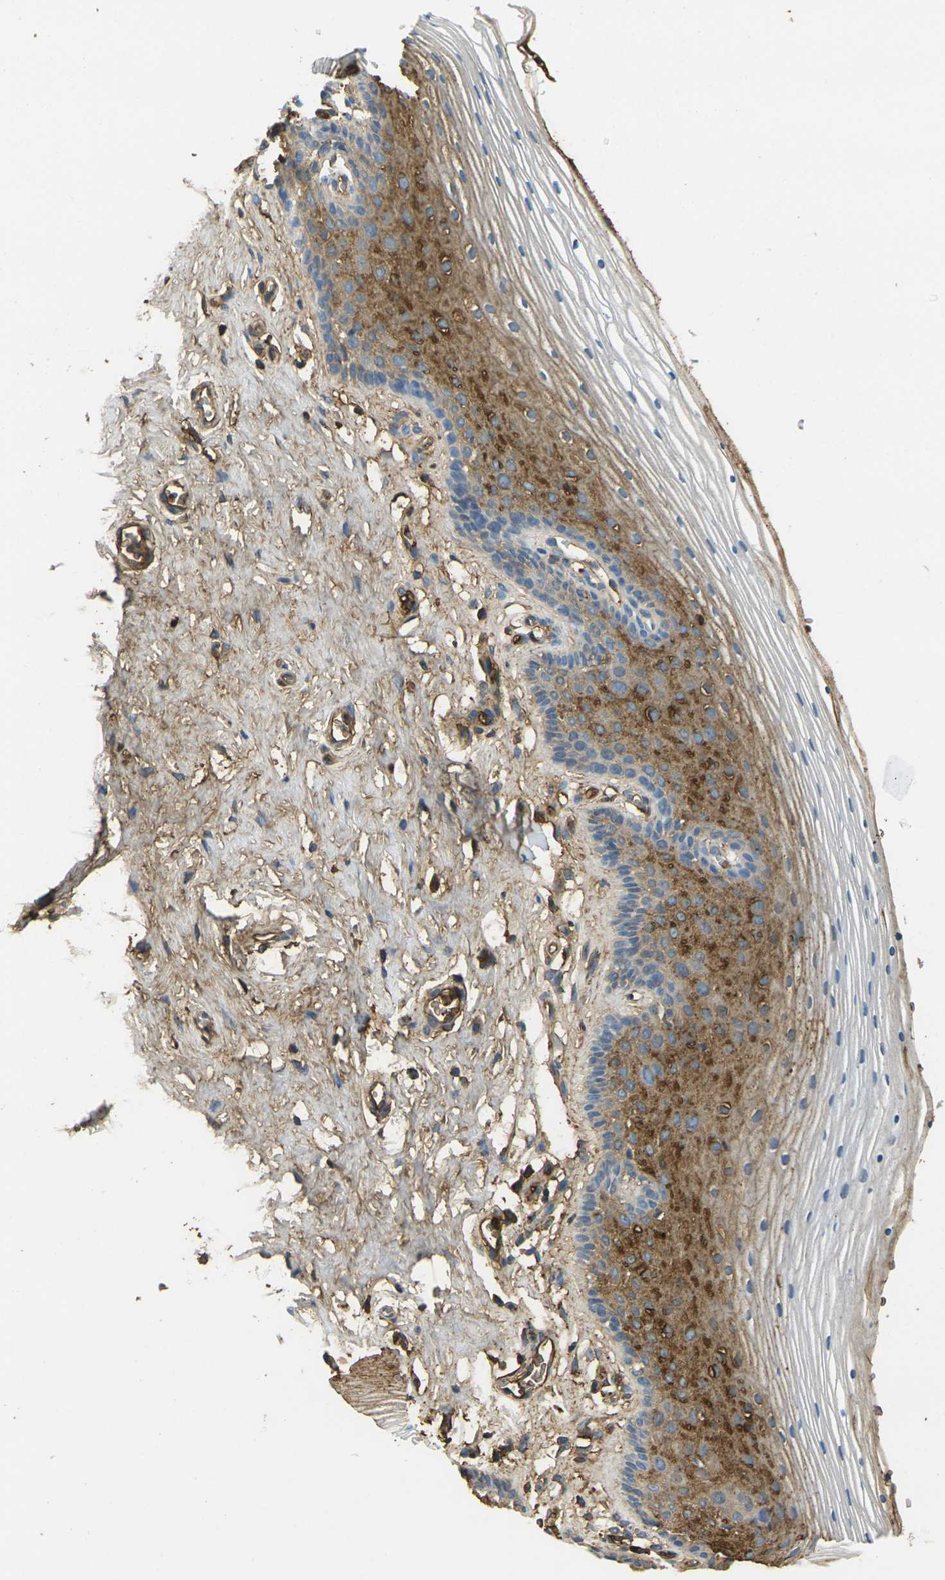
{"staining": {"intensity": "moderate", "quantity": "25%-75%", "location": "cytoplasmic/membranous"}, "tissue": "vagina", "cell_type": "Squamous epithelial cells", "image_type": "normal", "snomed": [{"axis": "morphology", "description": "Normal tissue, NOS"}, {"axis": "topography", "description": "Vagina"}], "caption": "A micrograph of vagina stained for a protein reveals moderate cytoplasmic/membranous brown staining in squamous epithelial cells.", "gene": "PLCD1", "patient": {"sex": "female", "age": 32}}